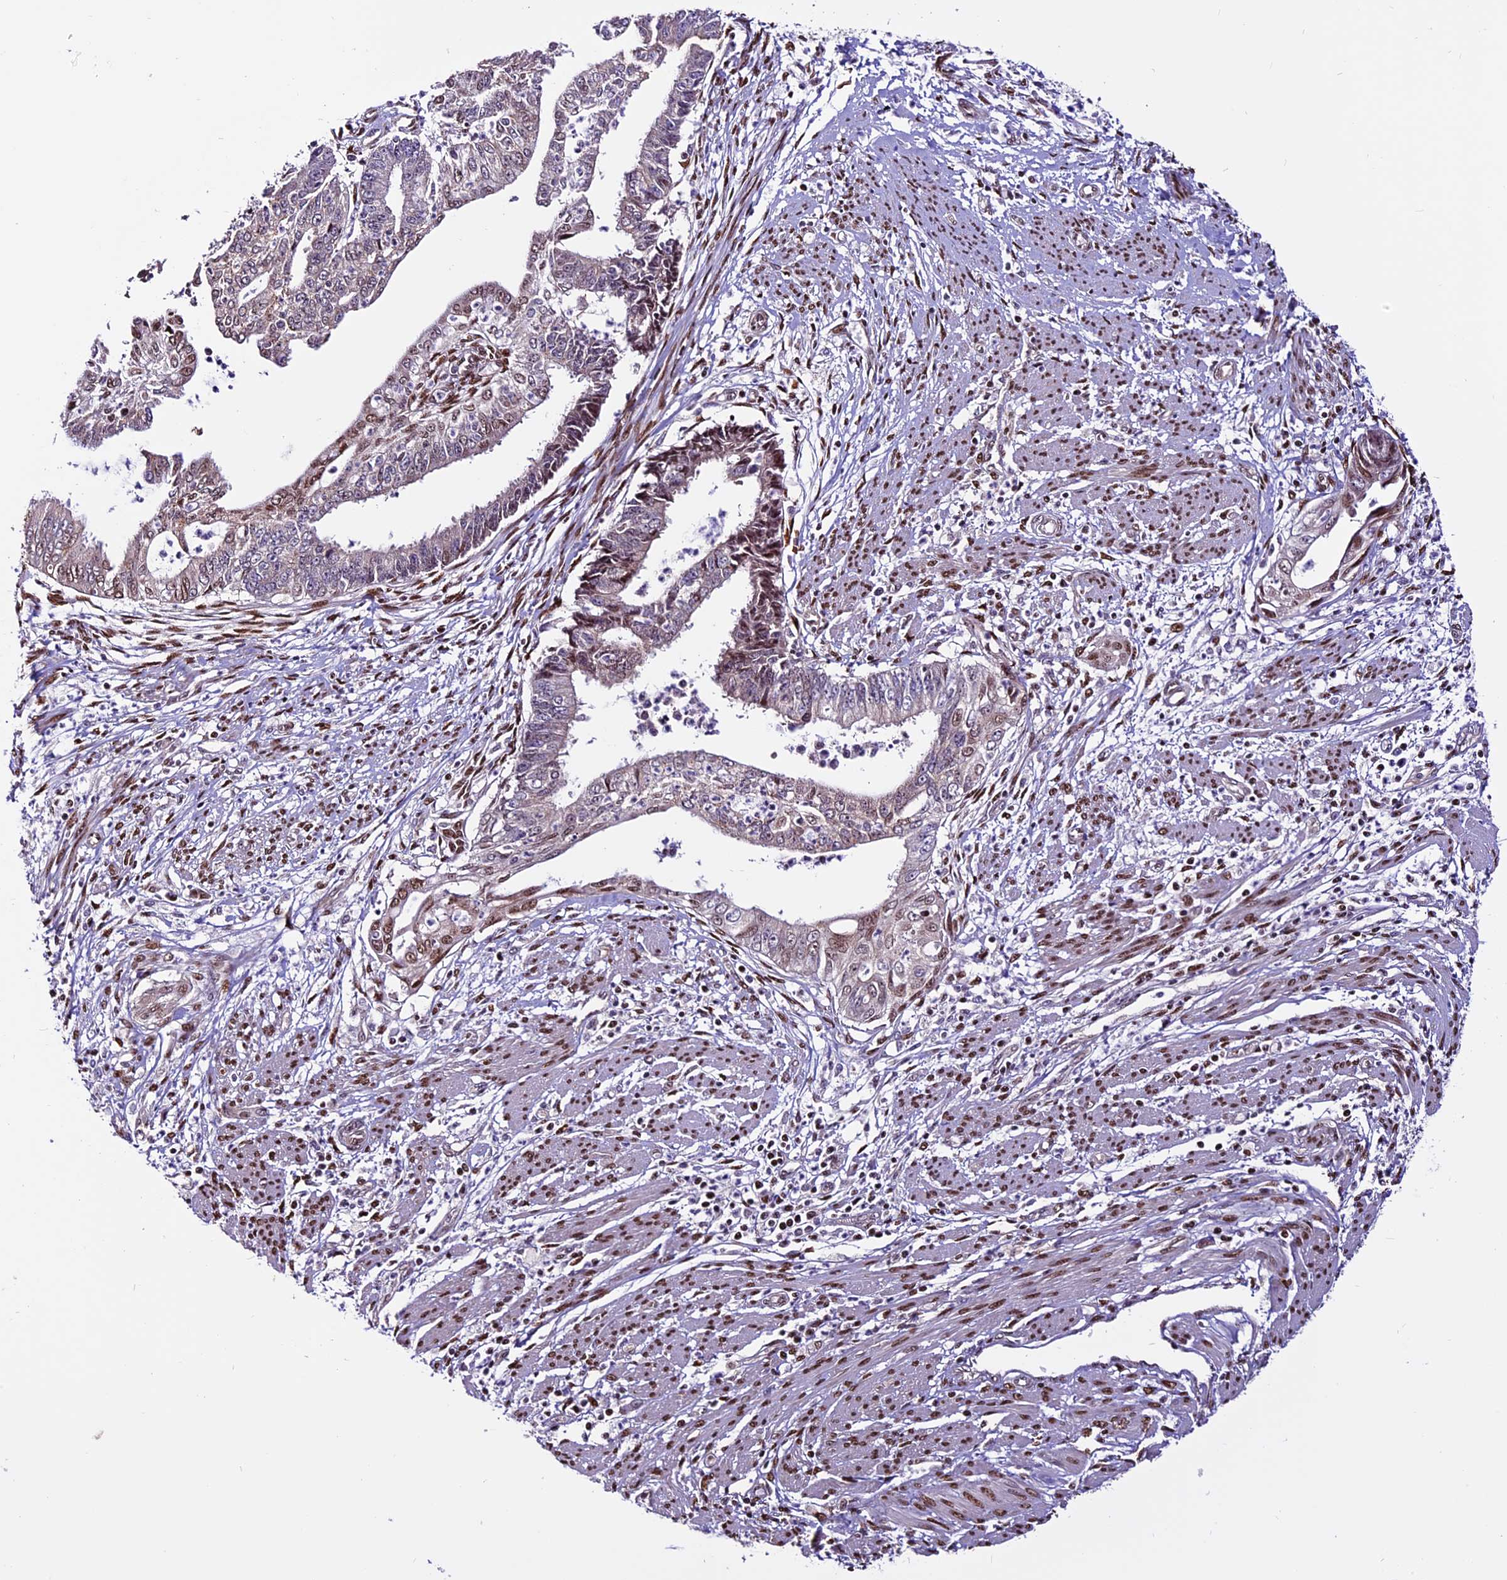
{"staining": {"intensity": "moderate", "quantity": "<25%", "location": "nuclear"}, "tissue": "endometrial cancer", "cell_type": "Tumor cells", "image_type": "cancer", "snomed": [{"axis": "morphology", "description": "Adenocarcinoma, NOS"}, {"axis": "topography", "description": "Endometrium"}], "caption": "Immunohistochemical staining of endometrial cancer exhibits moderate nuclear protein staining in about <25% of tumor cells.", "gene": "RINL", "patient": {"sex": "female", "age": 73}}